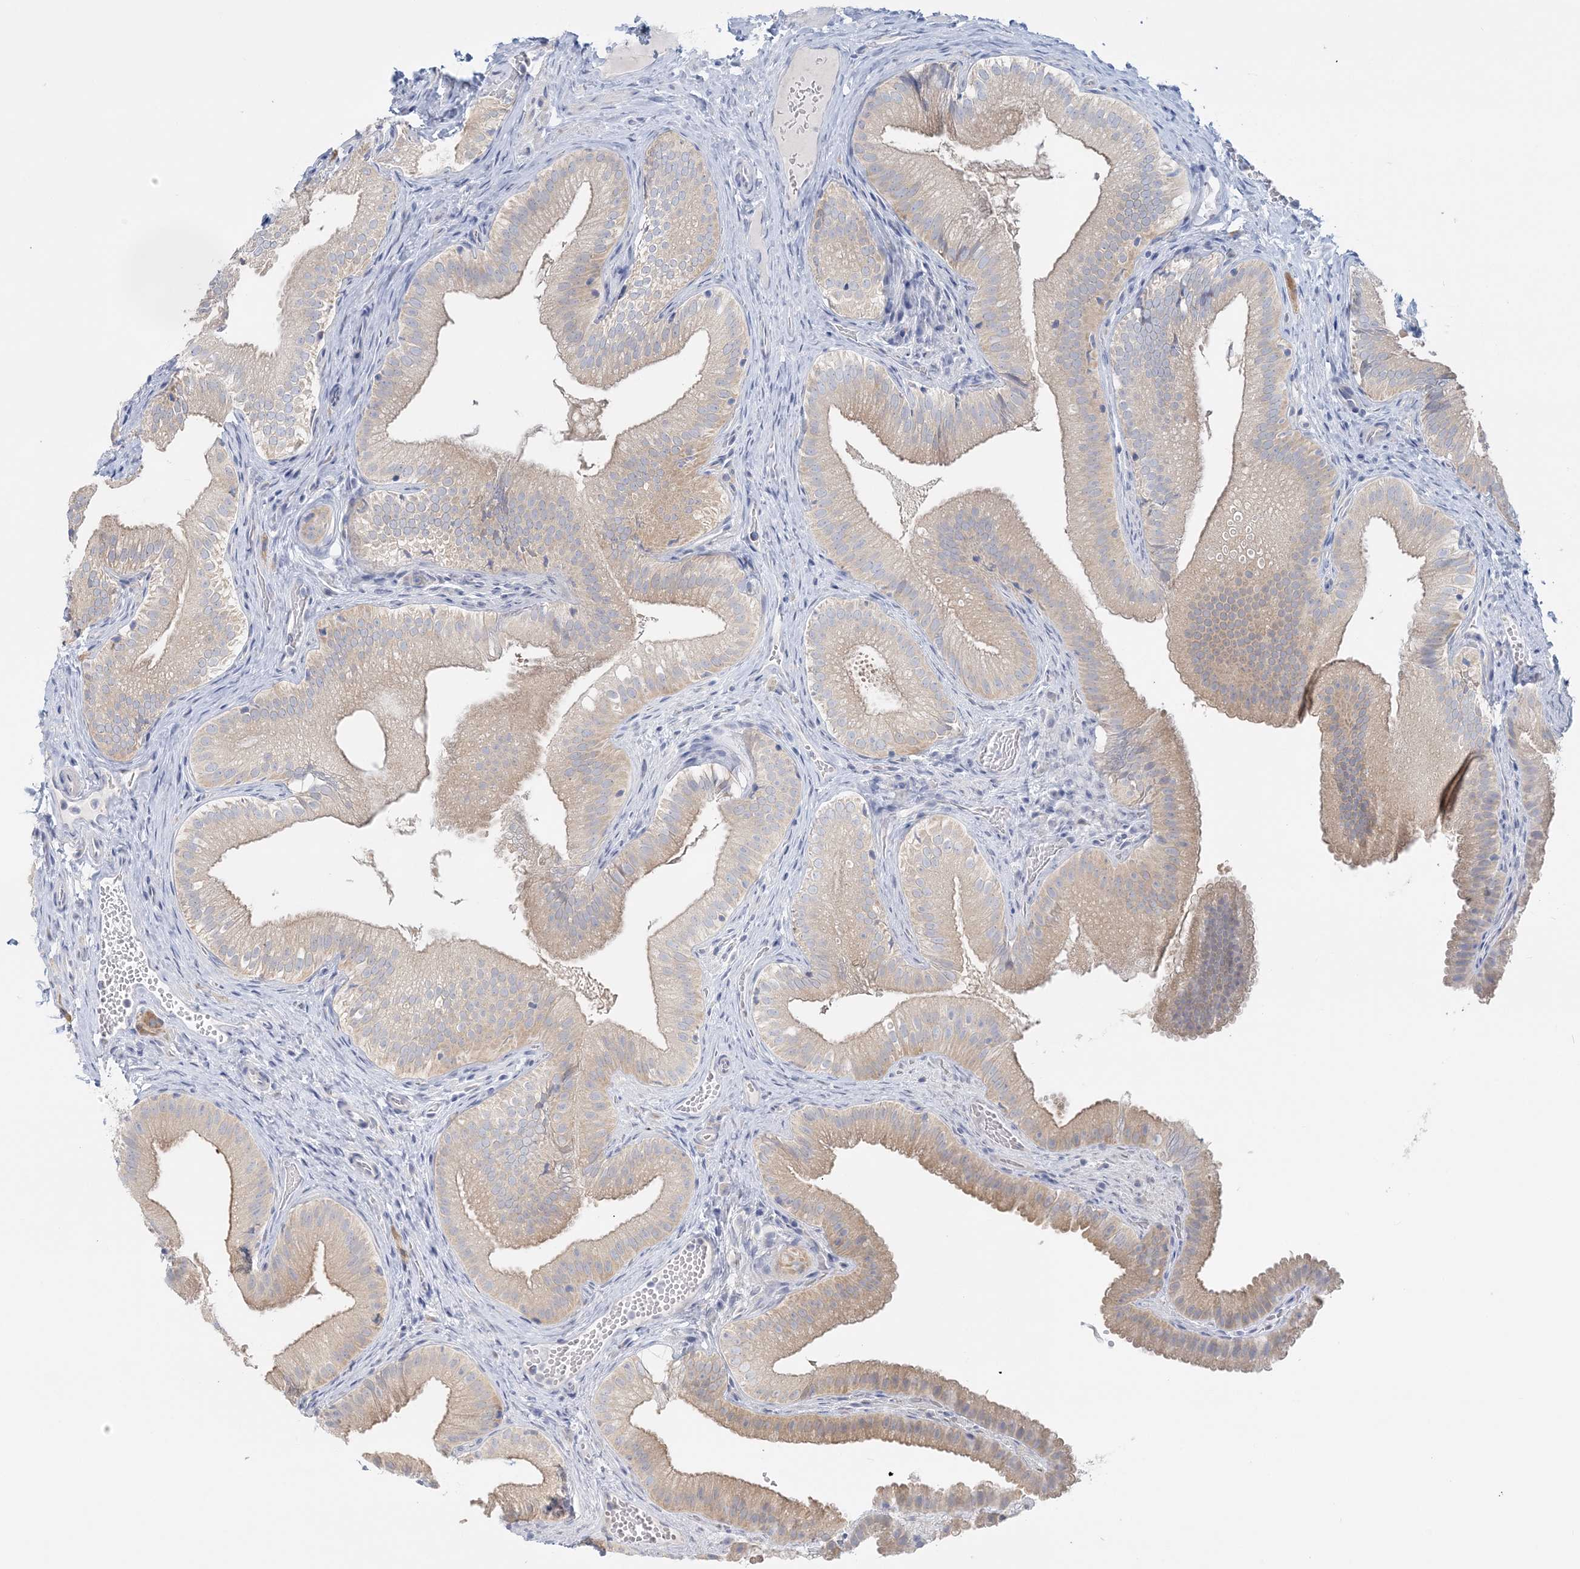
{"staining": {"intensity": "moderate", "quantity": "25%-75%", "location": "cytoplasmic/membranous"}, "tissue": "gallbladder", "cell_type": "Glandular cells", "image_type": "normal", "snomed": [{"axis": "morphology", "description": "Normal tissue, NOS"}, {"axis": "topography", "description": "Gallbladder"}], "caption": "High-power microscopy captured an immunohistochemistry (IHC) image of normal gallbladder, revealing moderate cytoplasmic/membranous positivity in approximately 25%-75% of glandular cells.", "gene": "ENSG00000288637", "patient": {"sex": "female", "age": 30}}